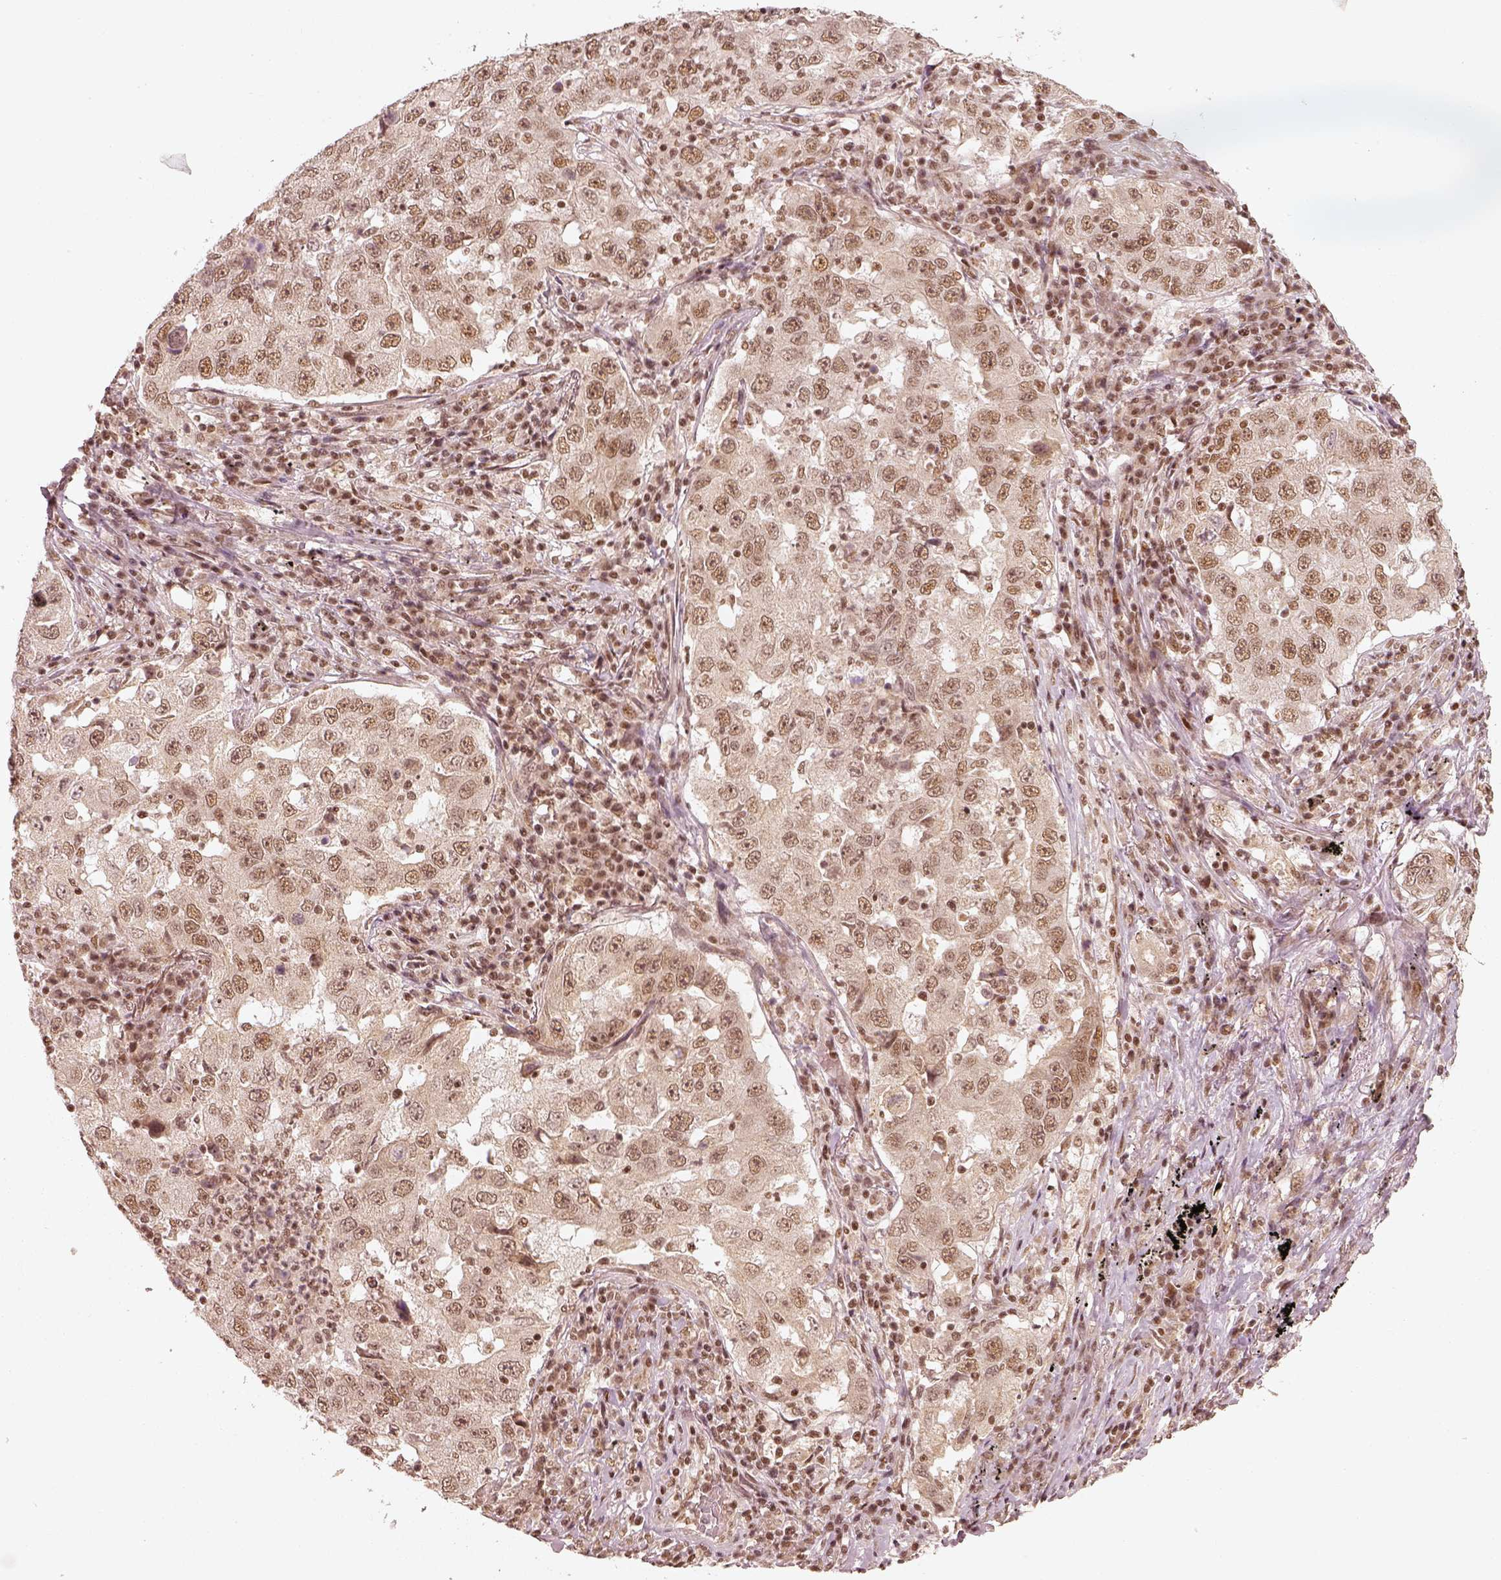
{"staining": {"intensity": "weak", "quantity": ">75%", "location": "nuclear"}, "tissue": "lung cancer", "cell_type": "Tumor cells", "image_type": "cancer", "snomed": [{"axis": "morphology", "description": "Adenocarcinoma, NOS"}, {"axis": "topography", "description": "Lung"}], "caption": "A micrograph of human lung cancer stained for a protein demonstrates weak nuclear brown staining in tumor cells. (DAB (3,3'-diaminobenzidine) = brown stain, brightfield microscopy at high magnification).", "gene": "GMEB2", "patient": {"sex": "male", "age": 73}}